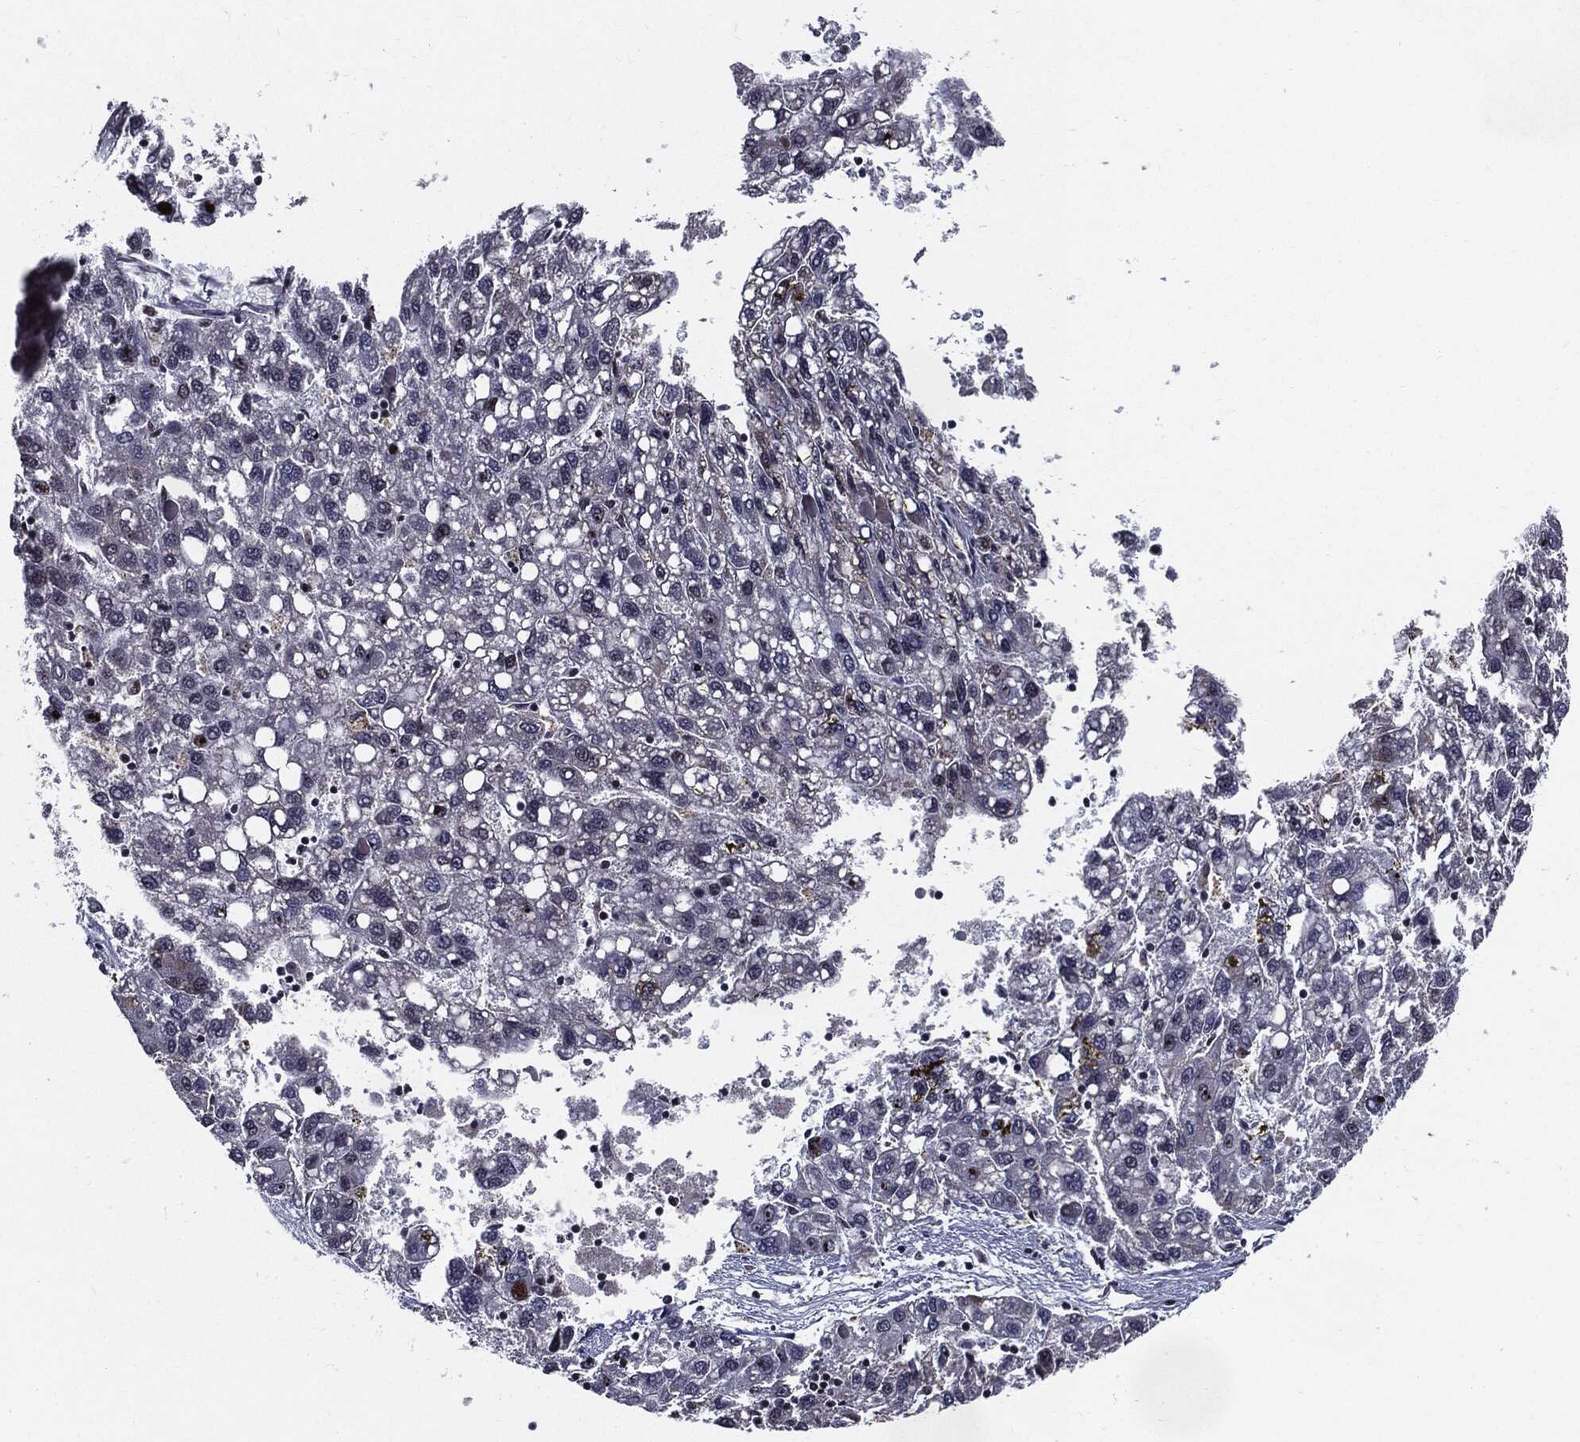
{"staining": {"intensity": "negative", "quantity": "none", "location": "none"}, "tissue": "liver cancer", "cell_type": "Tumor cells", "image_type": "cancer", "snomed": [{"axis": "morphology", "description": "Carcinoma, Hepatocellular, NOS"}, {"axis": "topography", "description": "Liver"}], "caption": "Immunohistochemistry micrograph of human liver cancer stained for a protein (brown), which demonstrates no positivity in tumor cells. The staining was performed using DAB to visualize the protein expression in brown, while the nuclei were stained in blue with hematoxylin (Magnification: 20x).", "gene": "ZFP91", "patient": {"sex": "female", "age": 82}}